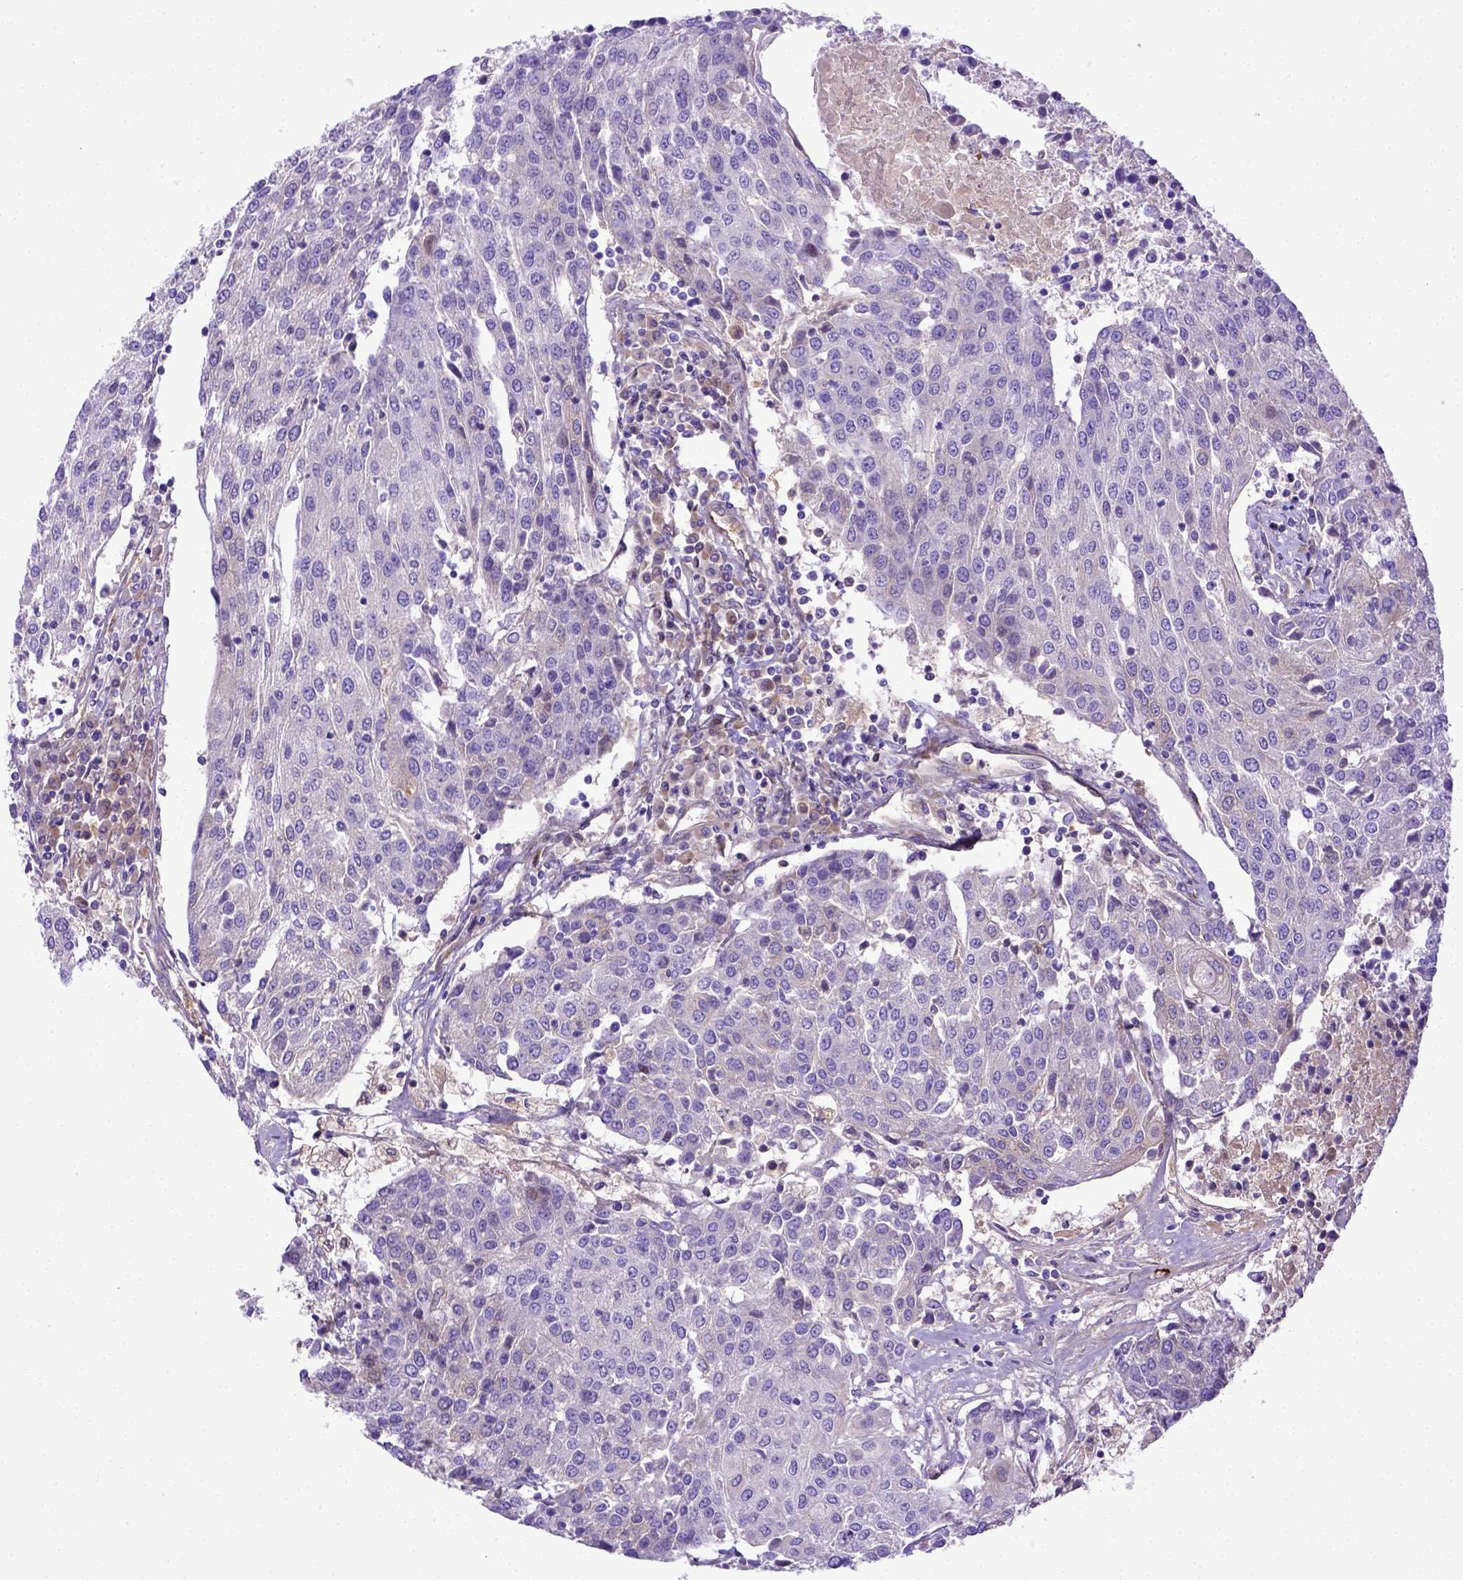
{"staining": {"intensity": "negative", "quantity": "none", "location": "none"}, "tissue": "urothelial cancer", "cell_type": "Tumor cells", "image_type": "cancer", "snomed": [{"axis": "morphology", "description": "Urothelial carcinoma, High grade"}, {"axis": "topography", "description": "Urinary bladder"}], "caption": "Immunohistochemical staining of high-grade urothelial carcinoma demonstrates no significant expression in tumor cells.", "gene": "CFAP300", "patient": {"sex": "female", "age": 85}}